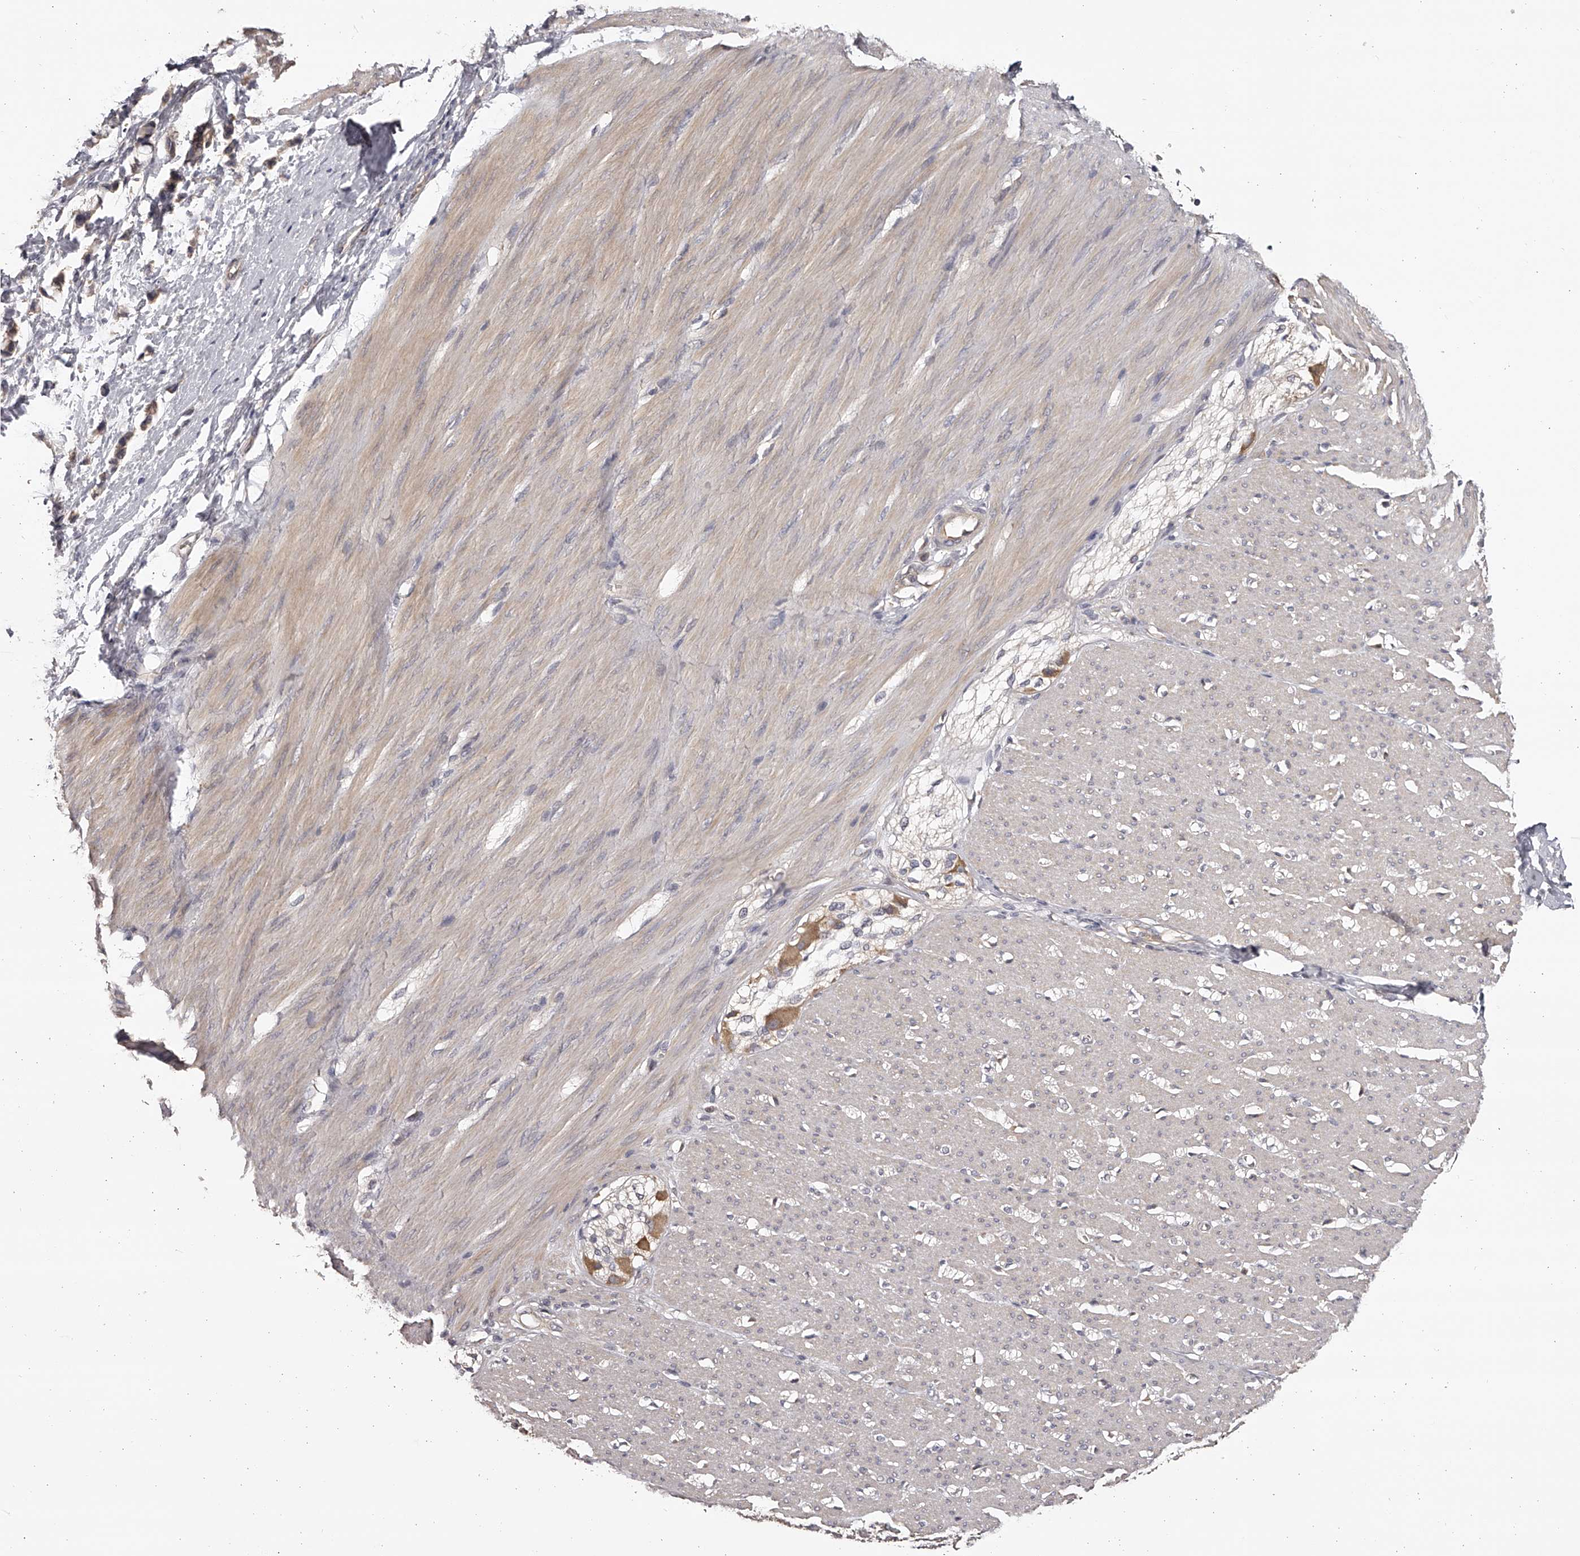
{"staining": {"intensity": "weak", "quantity": "<25%", "location": "cytoplasmic/membranous"}, "tissue": "smooth muscle", "cell_type": "Smooth muscle cells", "image_type": "normal", "snomed": [{"axis": "morphology", "description": "Normal tissue, NOS"}, {"axis": "morphology", "description": "Adenocarcinoma, NOS"}, {"axis": "topography", "description": "Colon"}, {"axis": "topography", "description": "Peripheral nerve tissue"}], "caption": "The histopathology image displays no staining of smooth muscle cells in benign smooth muscle.", "gene": "TNN", "patient": {"sex": "male", "age": 14}}